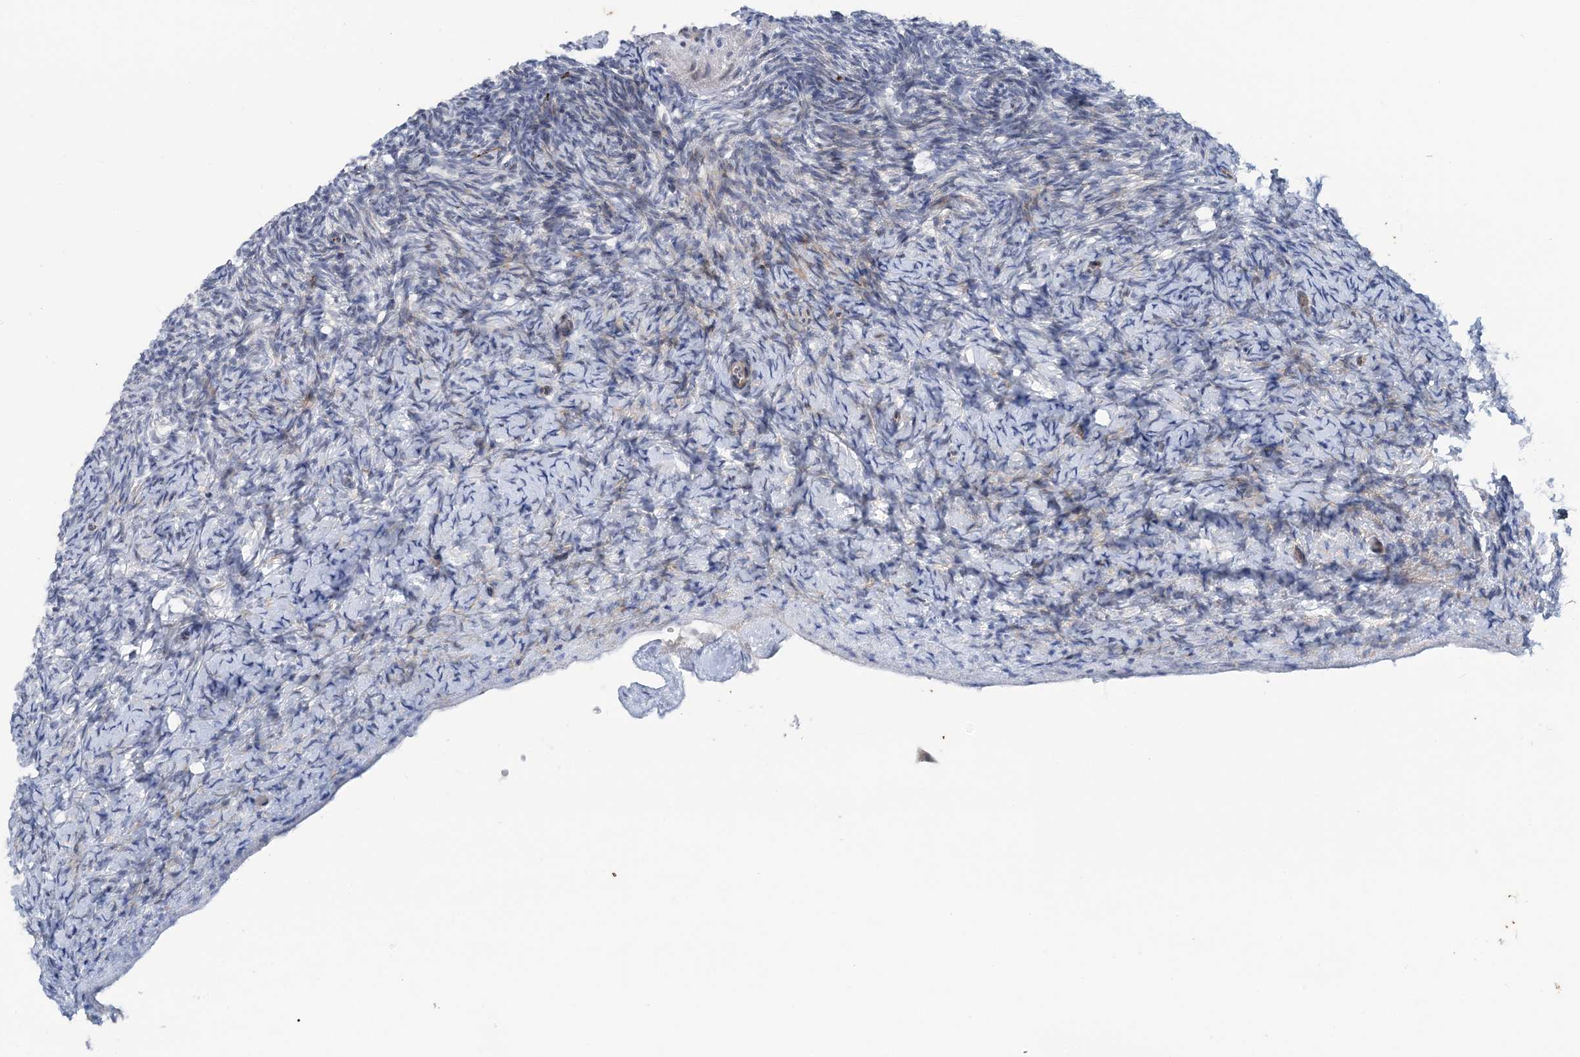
{"staining": {"intensity": "negative", "quantity": "none", "location": "none"}, "tissue": "ovary", "cell_type": "Ovarian stroma cells", "image_type": "normal", "snomed": [{"axis": "morphology", "description": "Normal tissue, NOS"}, {"axis": "topography", "description": "Ovary"}], "caption": "This is an immunohistochemistry (IHC) micrograph of unremarkable ovary. There is no expression in ovarian stroma cells.", "gene": "SNED1", "patient": {"sex": "female", "age": 34}}